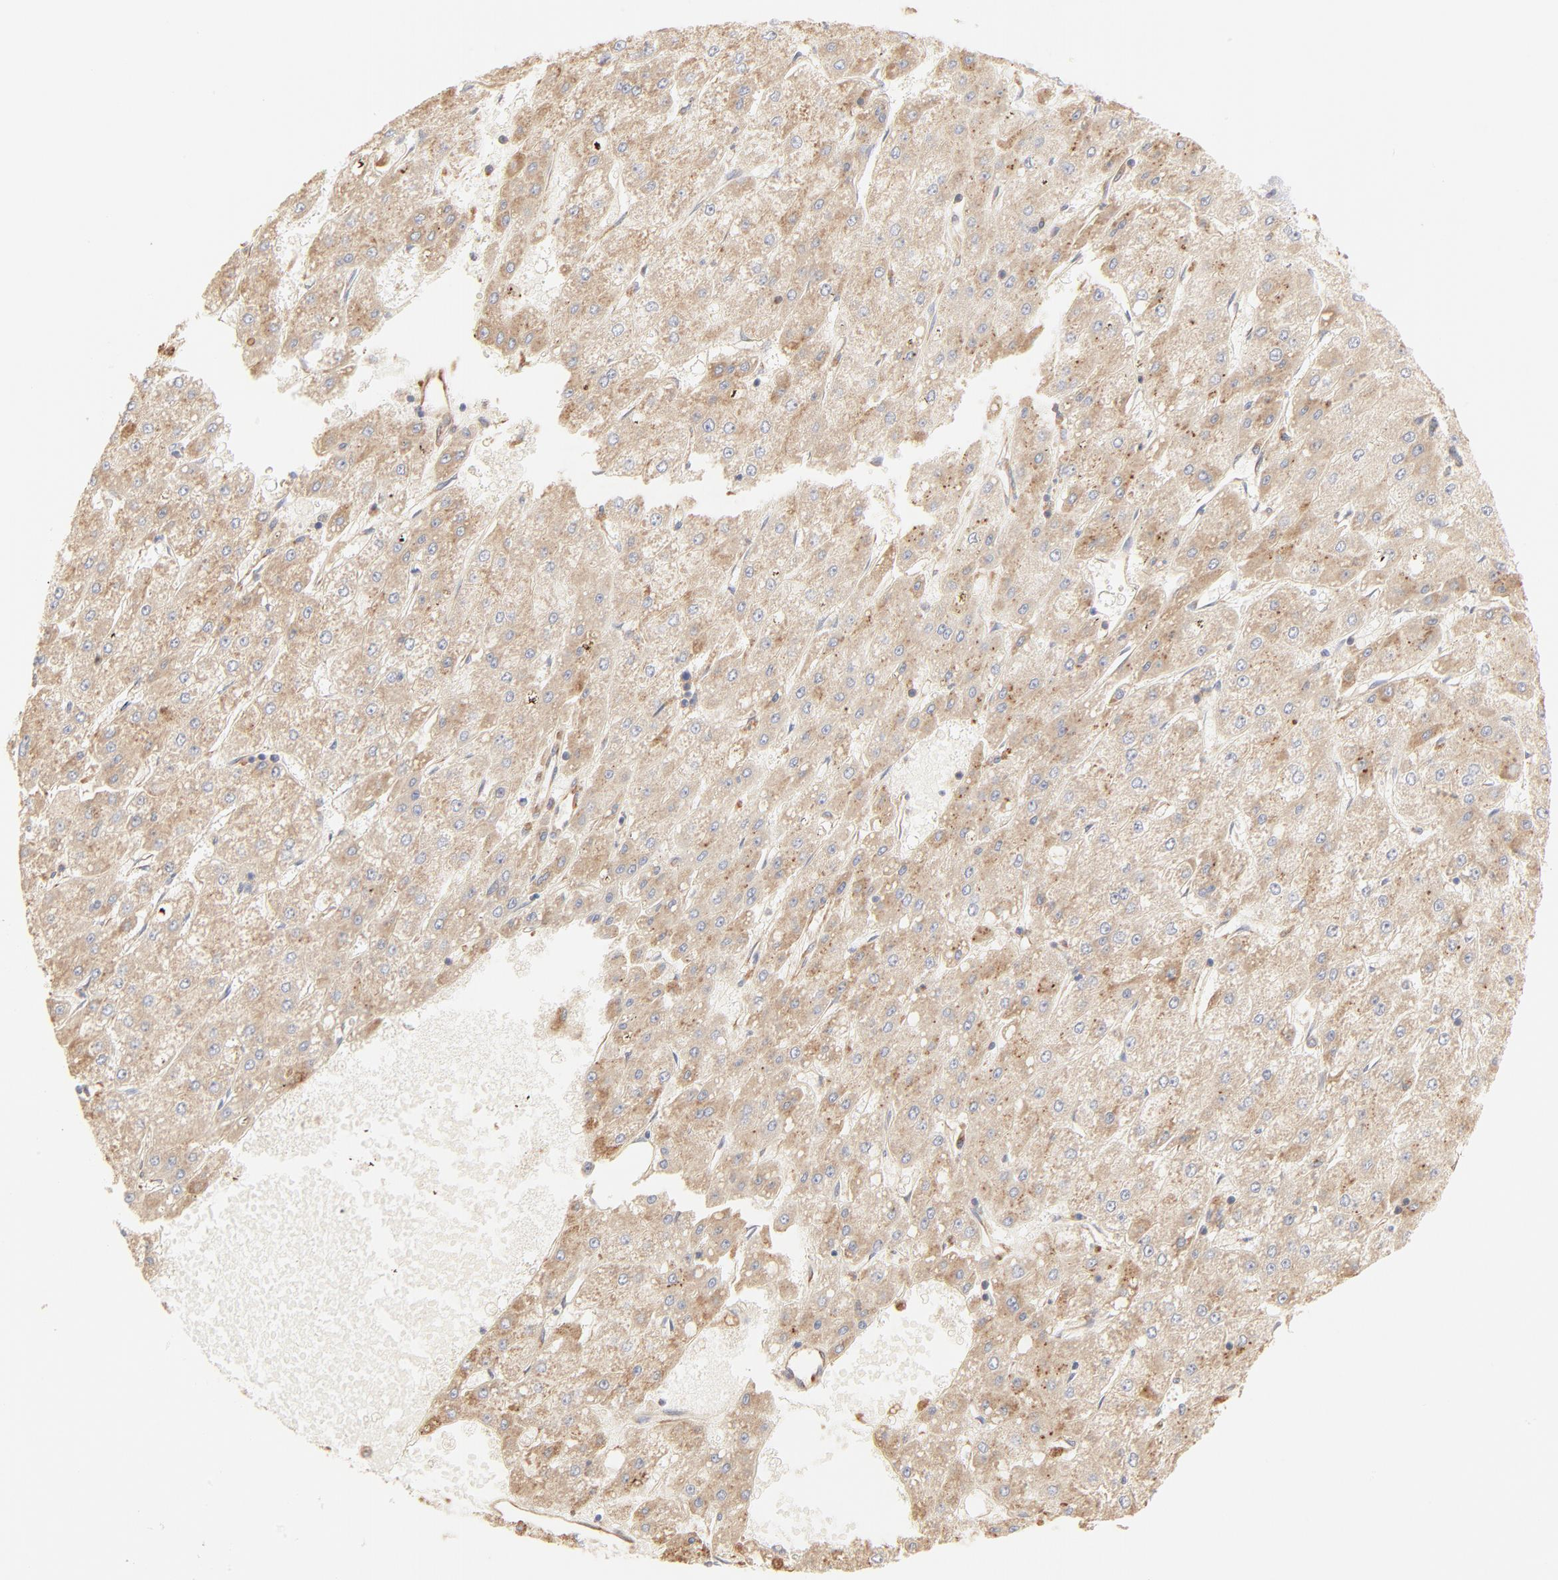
{"staining": {"intensity": "weak", "quantity": ">75%", "location": "cytoplasmic/membranous"}, "tissue": "liver cancer", "cell_type": "Tumor cells", "image_type": "cancer", "snomed": [{"axis": "morphology", "description": "Carcinoma, Hepatocellular, NOS"}, {"axis": "topography", "description": "Liver"}], "caption": "A micrograph showing weak cytoplasmic/membranous expression in approximately >75% of tumor cells in hepatocellular carcinoma (liver), as visualized by brown immunohistochemical staining.", "gene": "RPS20", "patient": {"sex": "female", "age": 52}}